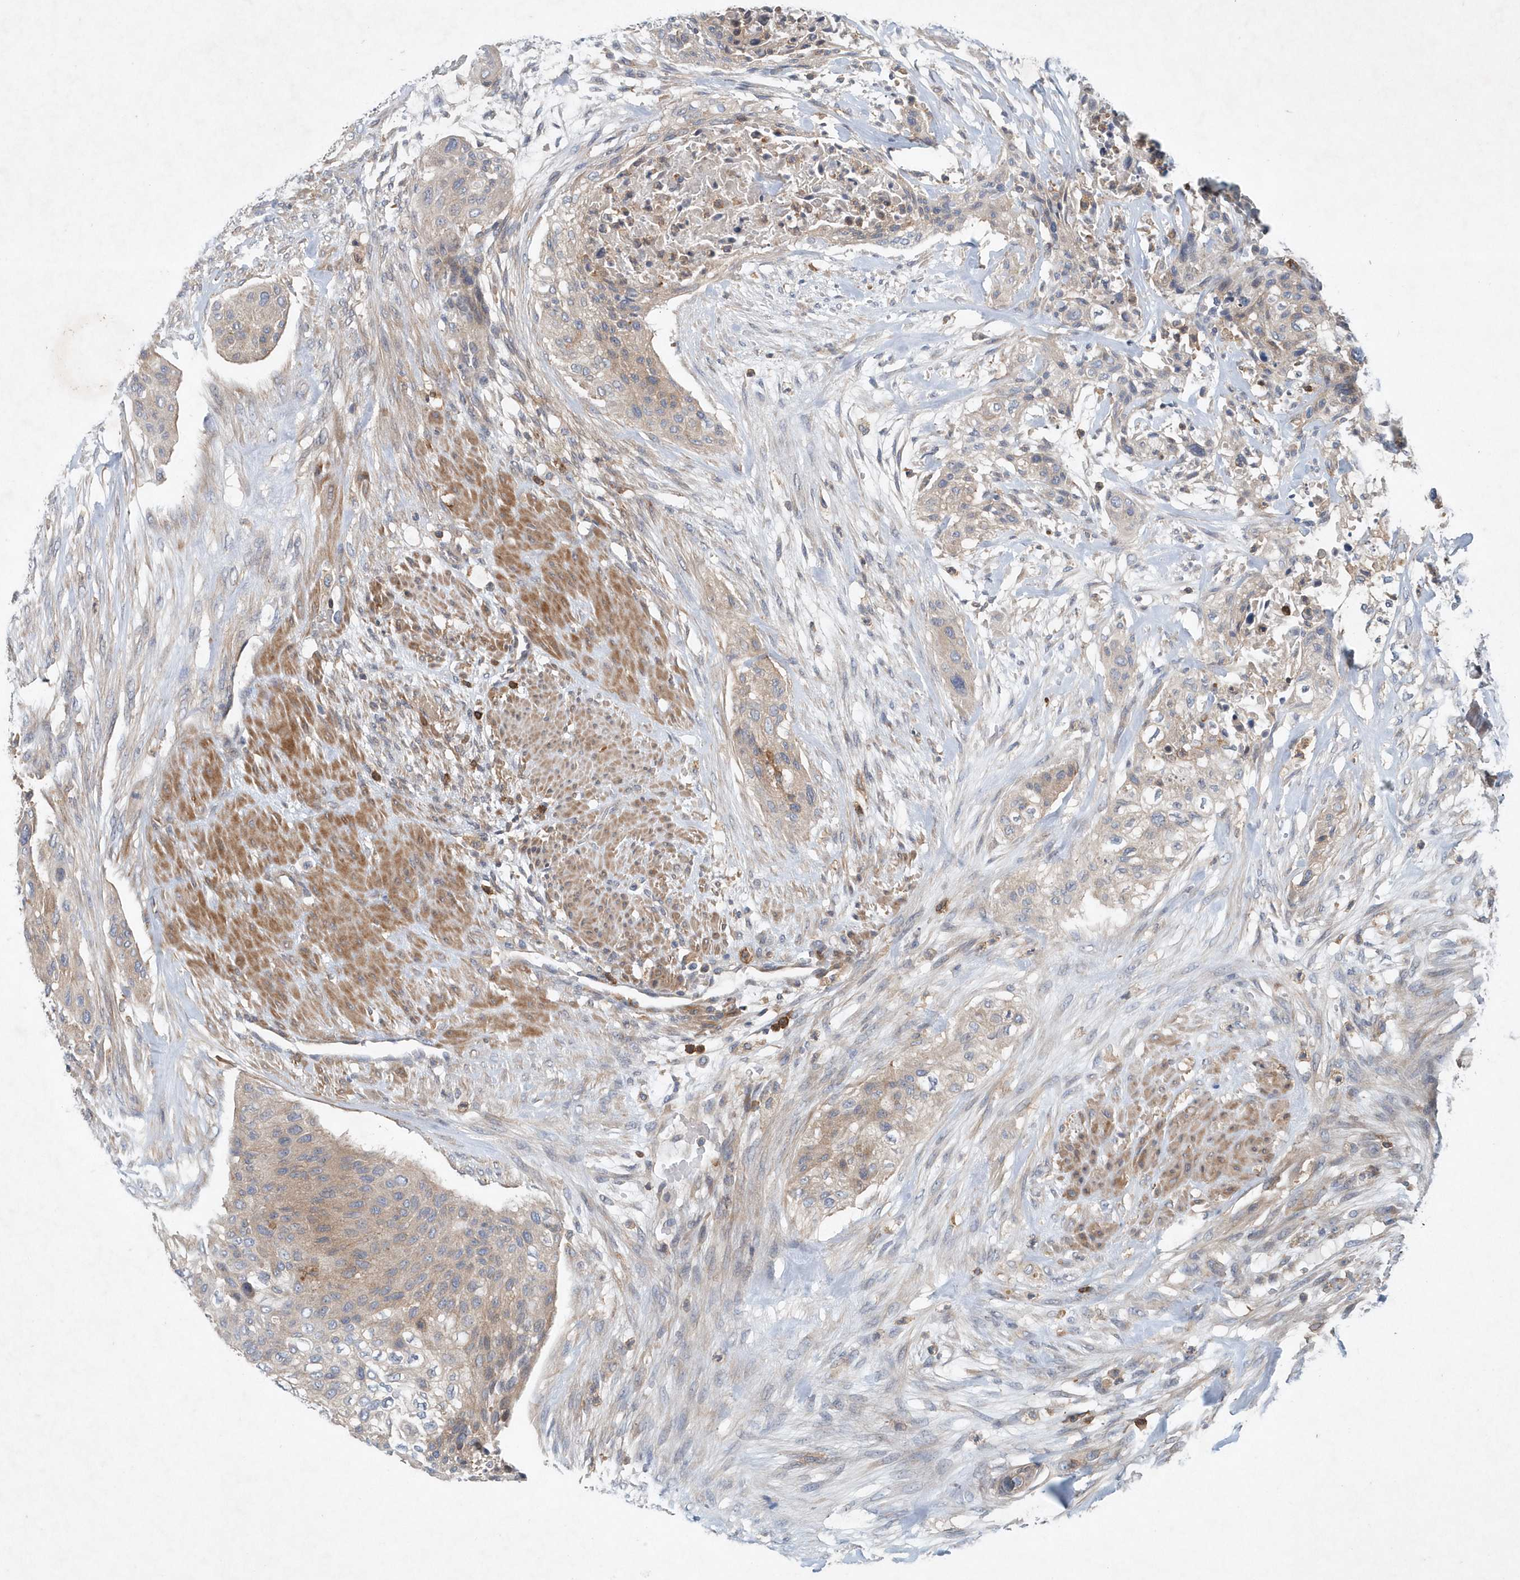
{"staining": {"intensity": "weak", "quantity": "25%-75%", "location": "cytoplasmic/membranous"}, "tissue": "urothelial cancer", "cell_type": "Tumor cells", "image_type": "cancer", "snomed": [{"axis": "morphology", "description": "Urothelial carcinoma, High grade"}, {"axis": "topography", "description": "Urinary bladder"}], "caption": "Protein expression analysis of human urothelial cancer reveals weak cytoplasmic/membranous staining in approximately 25%-75% of tumor cells.", "gene": "P2RY10", "patient": {"sex": "male", "age": 35}}